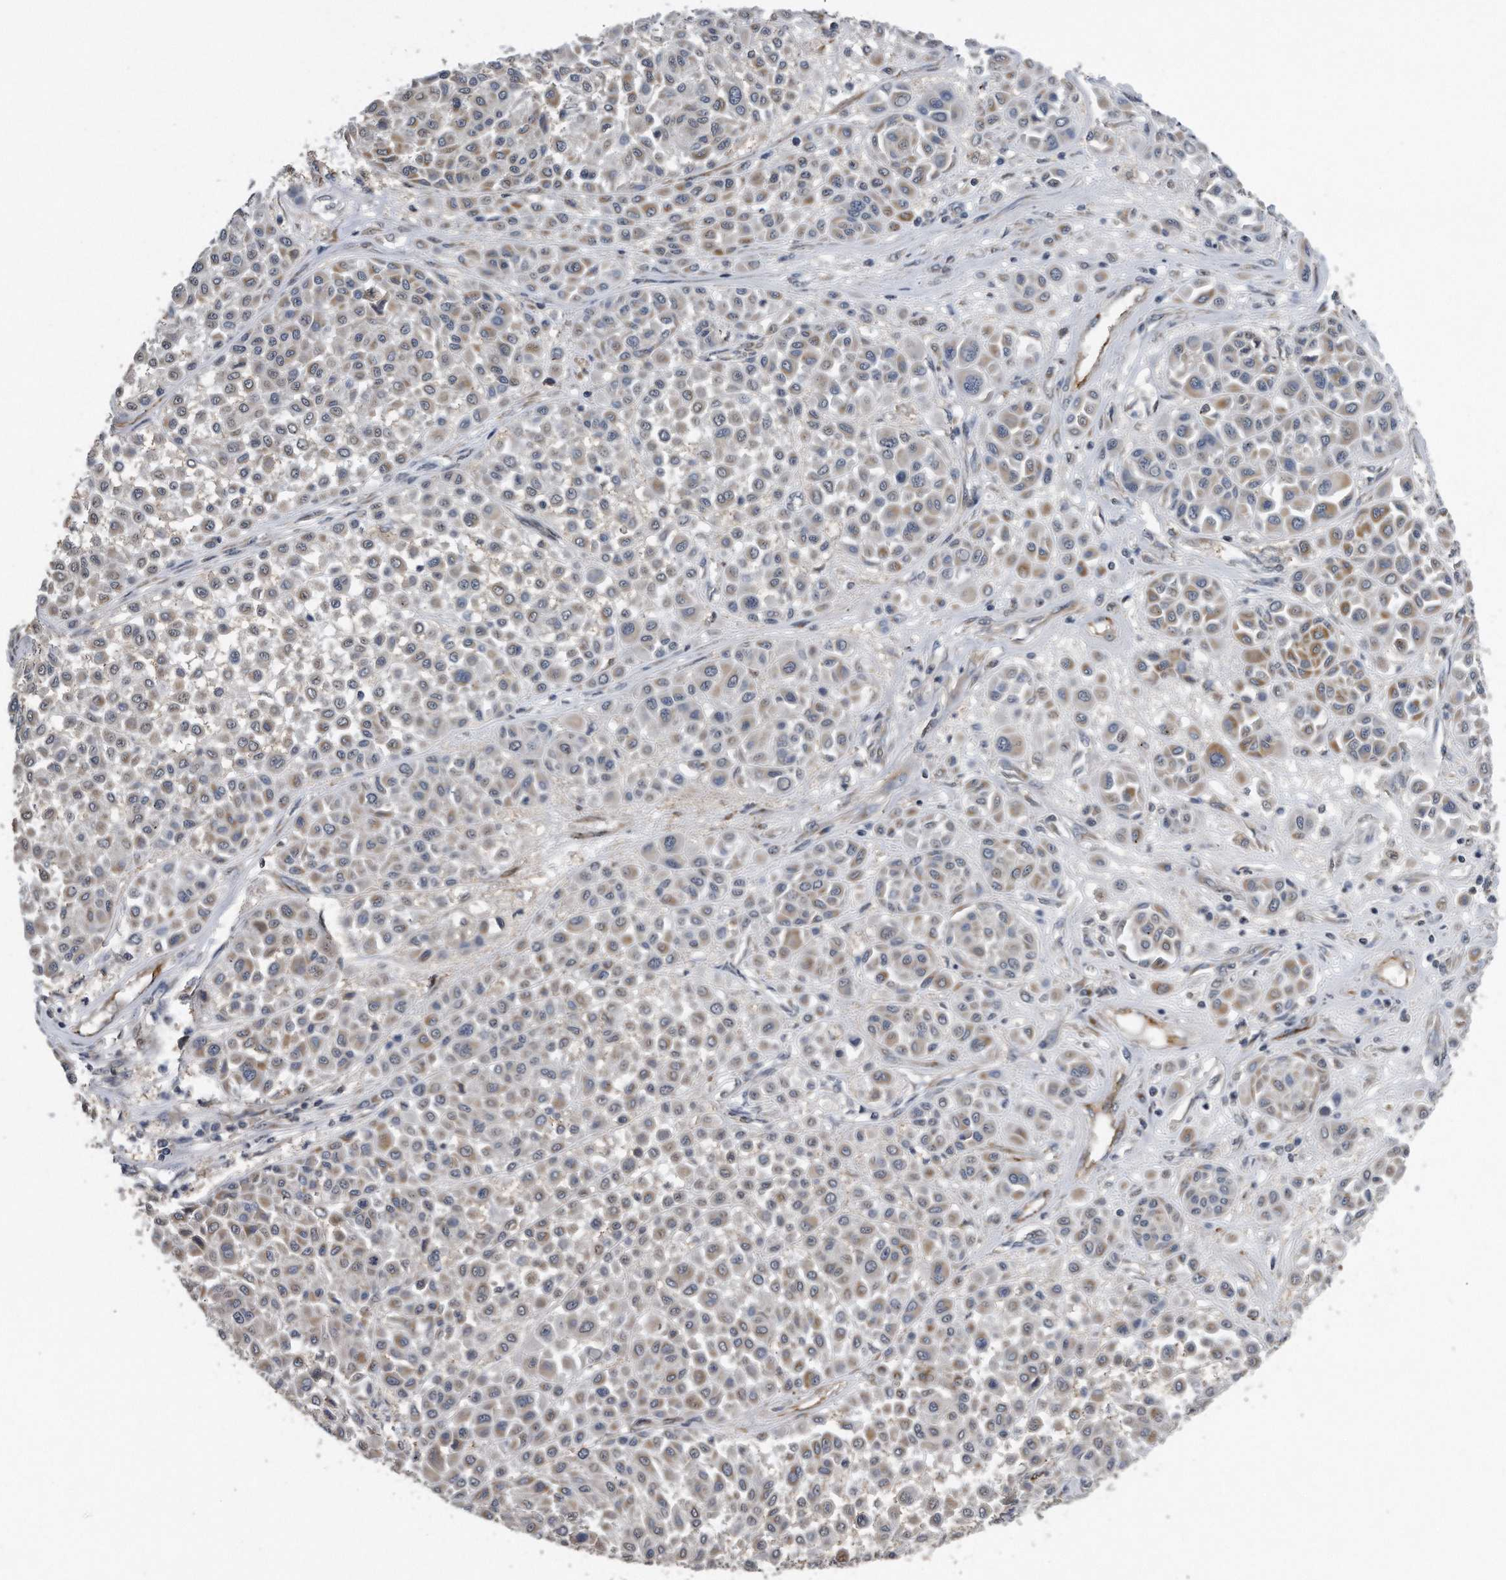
{"staining": {"intensity": "moderate", "quantity": "25%-75%", "location": "cytoplasmic/membranous"}, "tissue": "melanoma", "cell_type": "Tumor cells", "image_type": "cancer", "snomed": [{"axis": "morphology", "description": "Malignant melanoma, Metastatic site"}, {"axis": "topography", "description": "Soft tissue"}], "caption": "Protein analysis of malignant melanoma (metastatic site) tissue displays moderate cytoplasmic/membranous staining in approximately 25%-75% of tumor cells.", "gene": "LYRM4", "patient": {"sex": "male", "age": 41}}